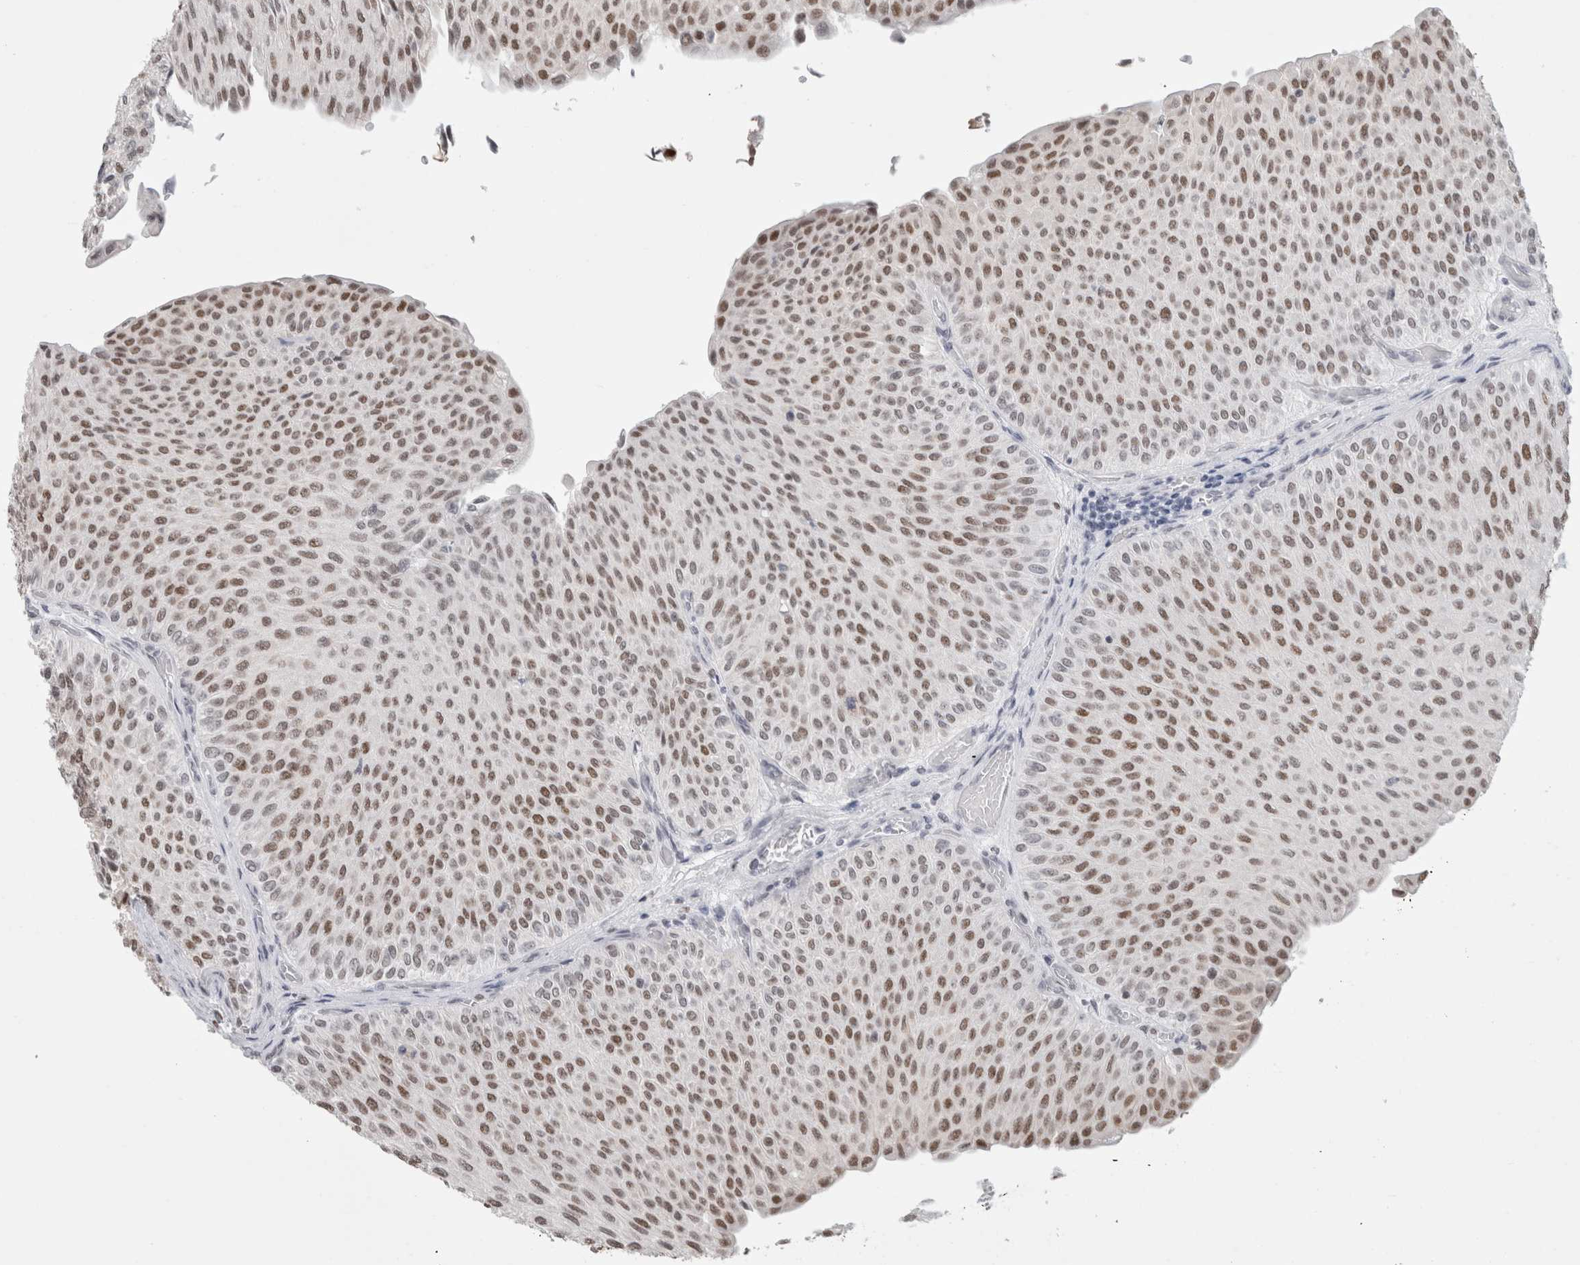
{"staining": {"intensity": "moderate", "quantity": ">75%", "location": "nuclear"}, "tissue": "urothelial cancer", "cell_type": "Tumor cells", "image_type": "cancer", "snomed": [{"axis": "morphology", "description": "Urothelial carcinoma, Low grade"}, {"axis": "topography", "description": "Urinary bladder"}], "caption": "Urothelial cancer was stained to show a protein in brown. There is medium levels of moderate nuclear positivity in about >75% of tumor cells.", "gene": "SMARCC1", "patient": {"sex": "male", "age": 78}}